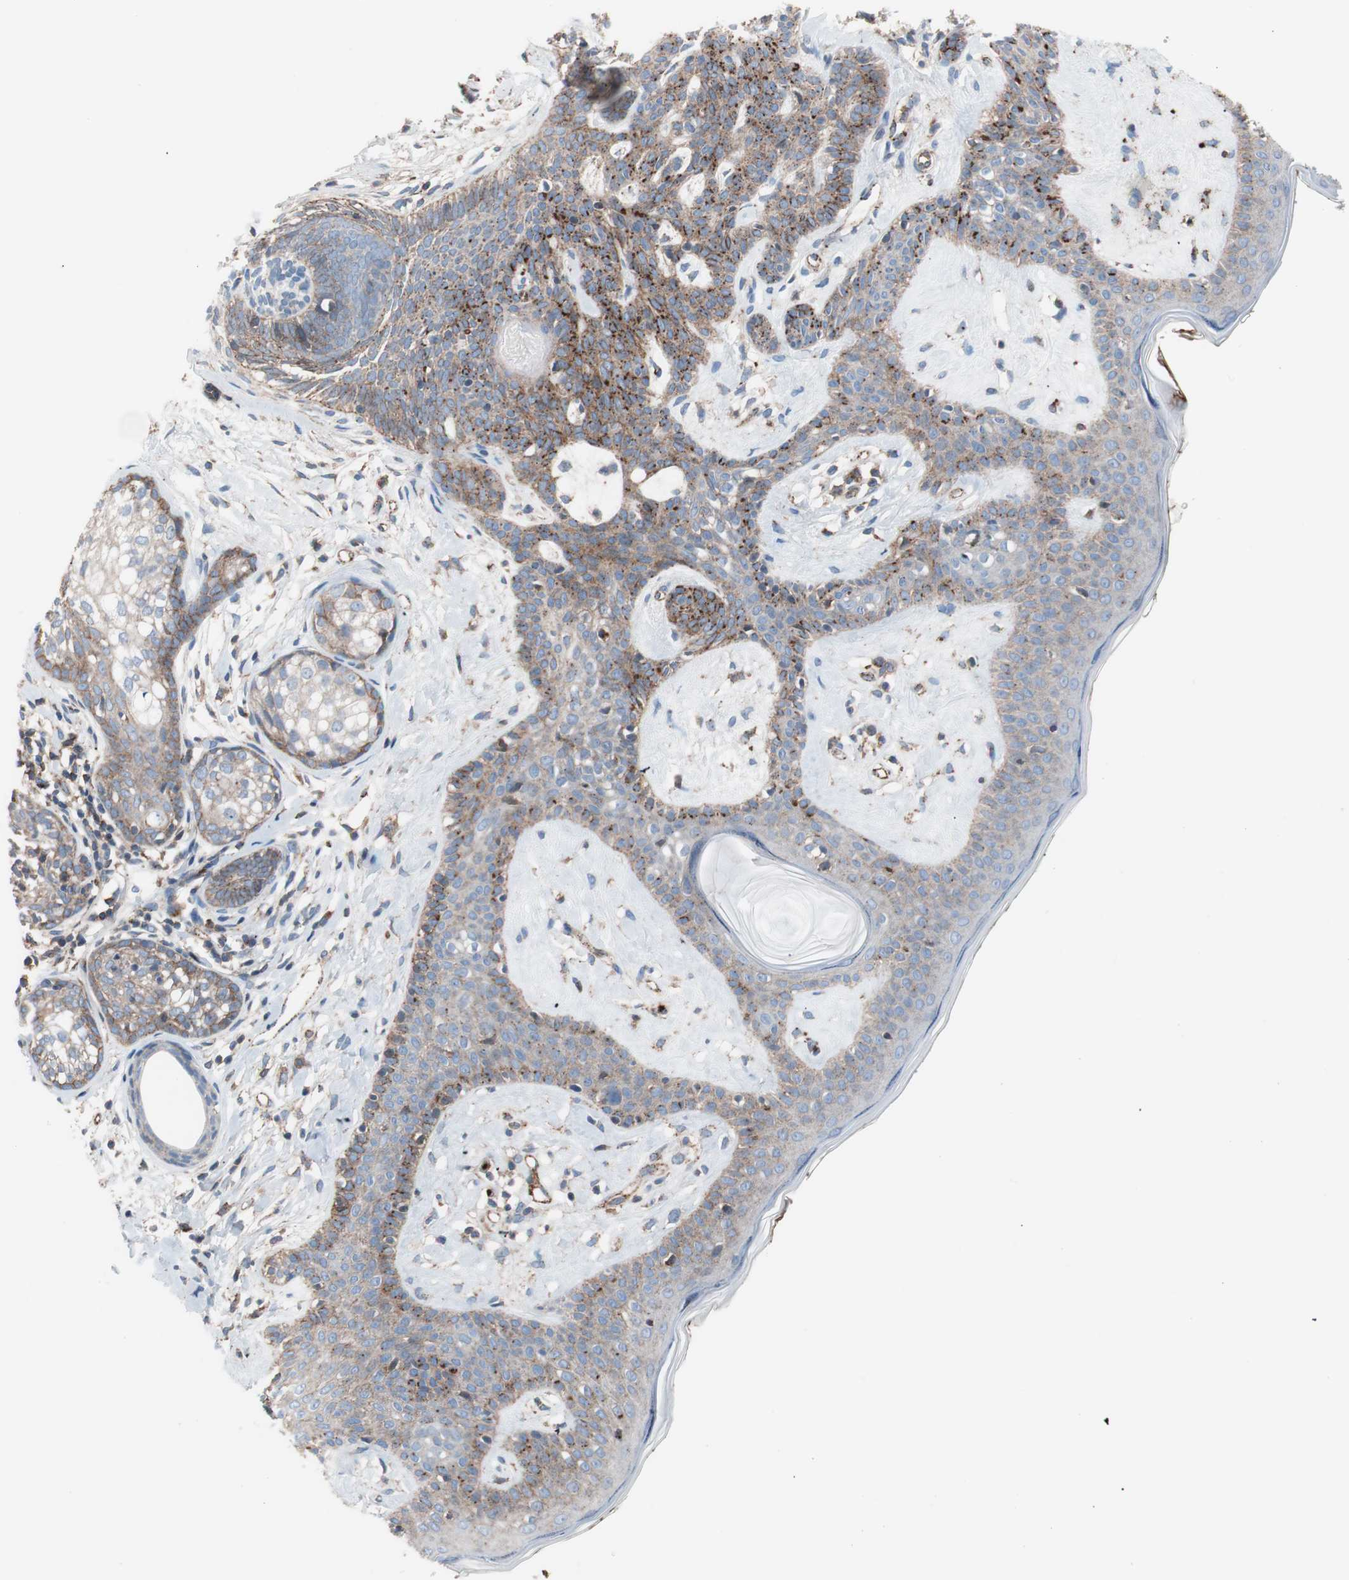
{"staining": {"intensity": "moderate", "quantity": "25%-75%", "location": "cytoplasmic/membranous"}, "tissue": "skin cancer", "cell_type": "Tumor cells", "image_type": "cancer", "snomed": [{"axis": "morphology", "description": "Developmental malformation"}, {"axis": "morphology", "description": "Basal cell carcinoma"}, {"axis": "topography", "description": "Skin"}], "caption": "This micrograph reveals immunohistochemistry staining of basal cell carcinoma (skin), with medium moderate cytoplasmic/membranous expression in about 25%-75% of tumor cells.", "gene": "FLOT2", "patient": {"sex": "female", "age": 62}}